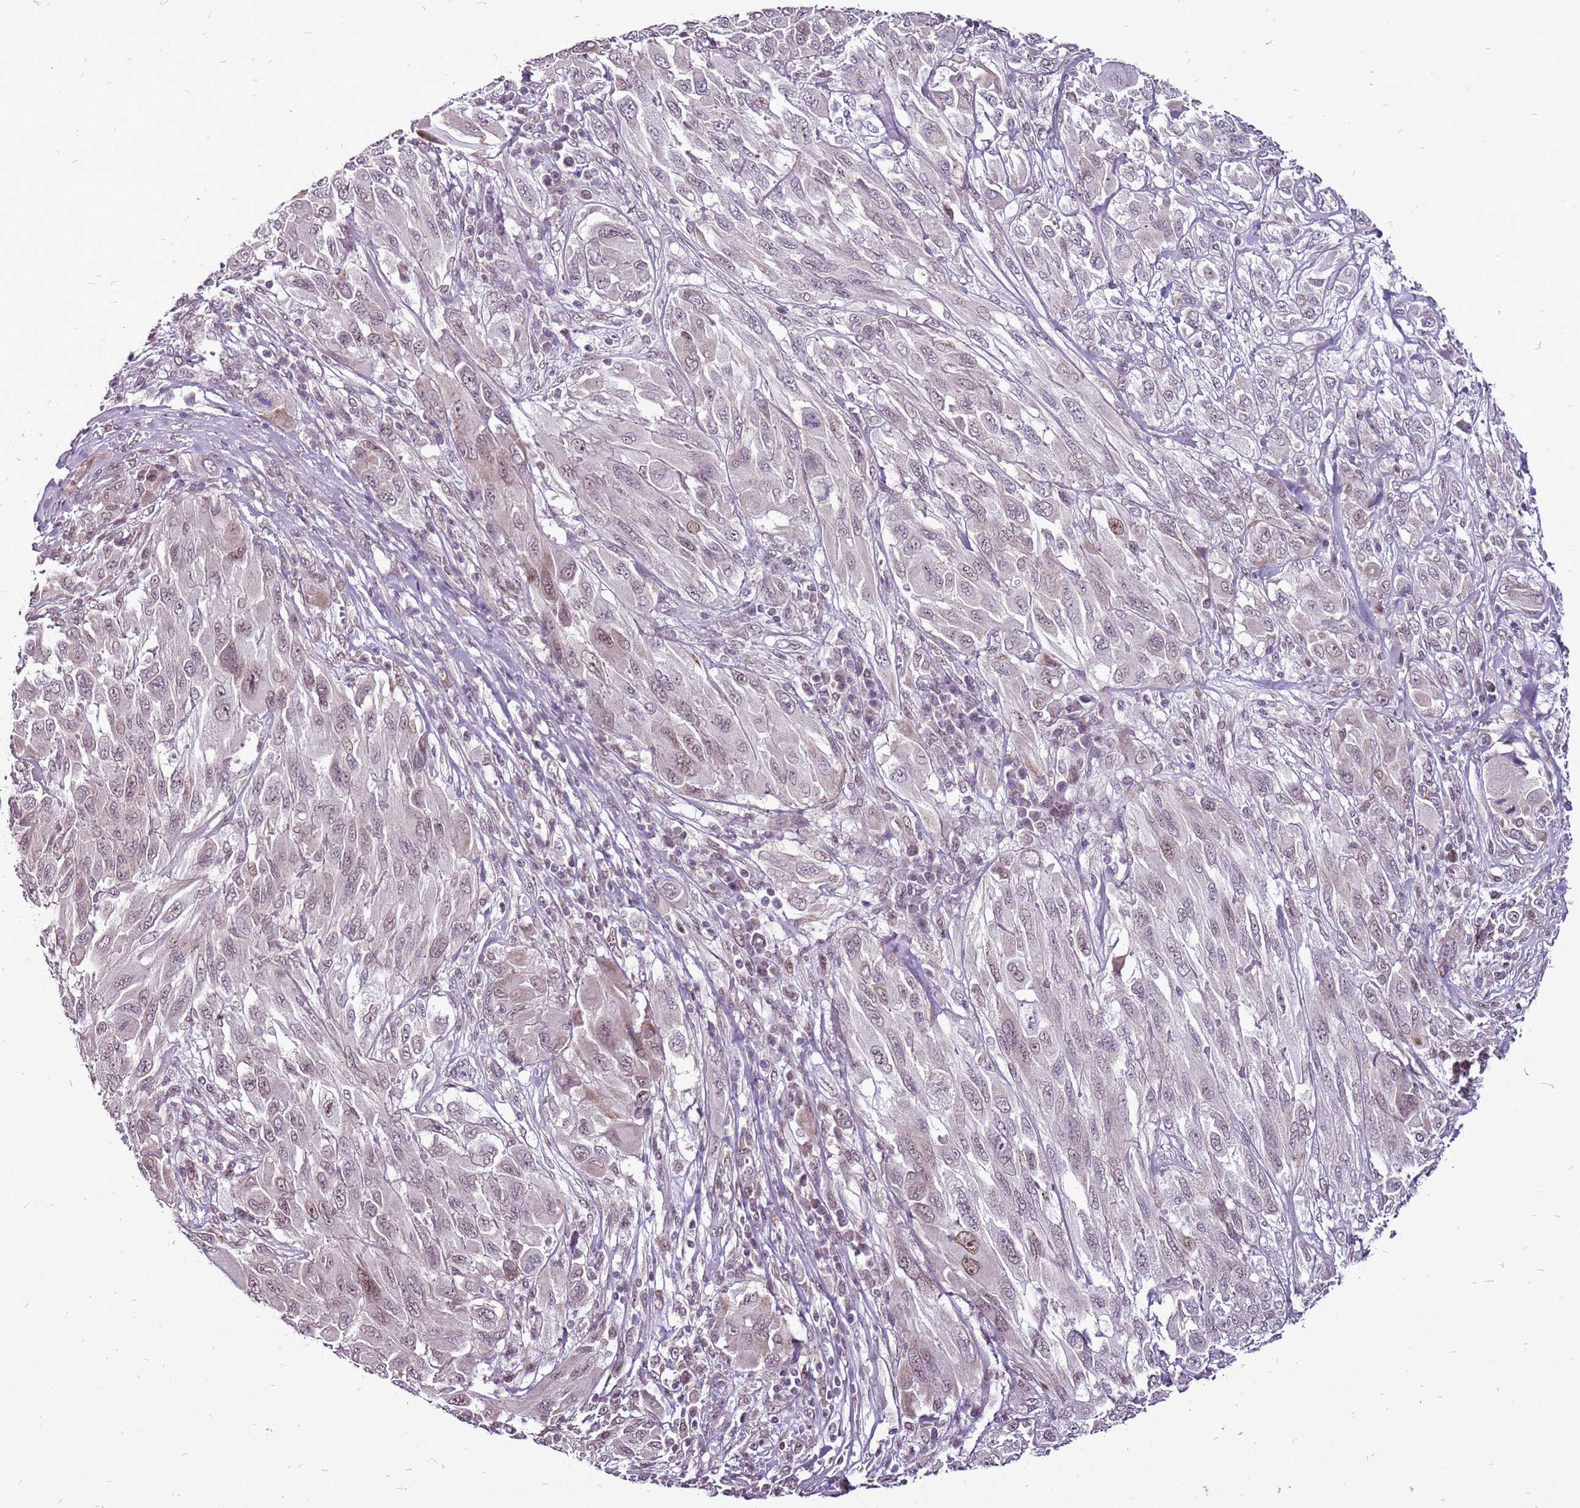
{"staining": {"intensity": "weak", "quantity": "25%-75%", "location": "nuclear"}, "tissue": "melanoma", "cell_type": "Tumor cells", "image_type": "cancer", "snomed": [{"axis": "morphology", "description": "Malignant melanoma, NOS"}, {"axis": "topography", "description": "Skin"}], "caption": "IHC histopathology image of neoplastic tissue: human malignant melanoma stained using IHC displays low levels of weak protein expression localized specifically in the nuclear of tumor cells, appearing as a nuclear brown color.", "gene": "CCDC166", "patient": {"sex": "female", "age": 91}}